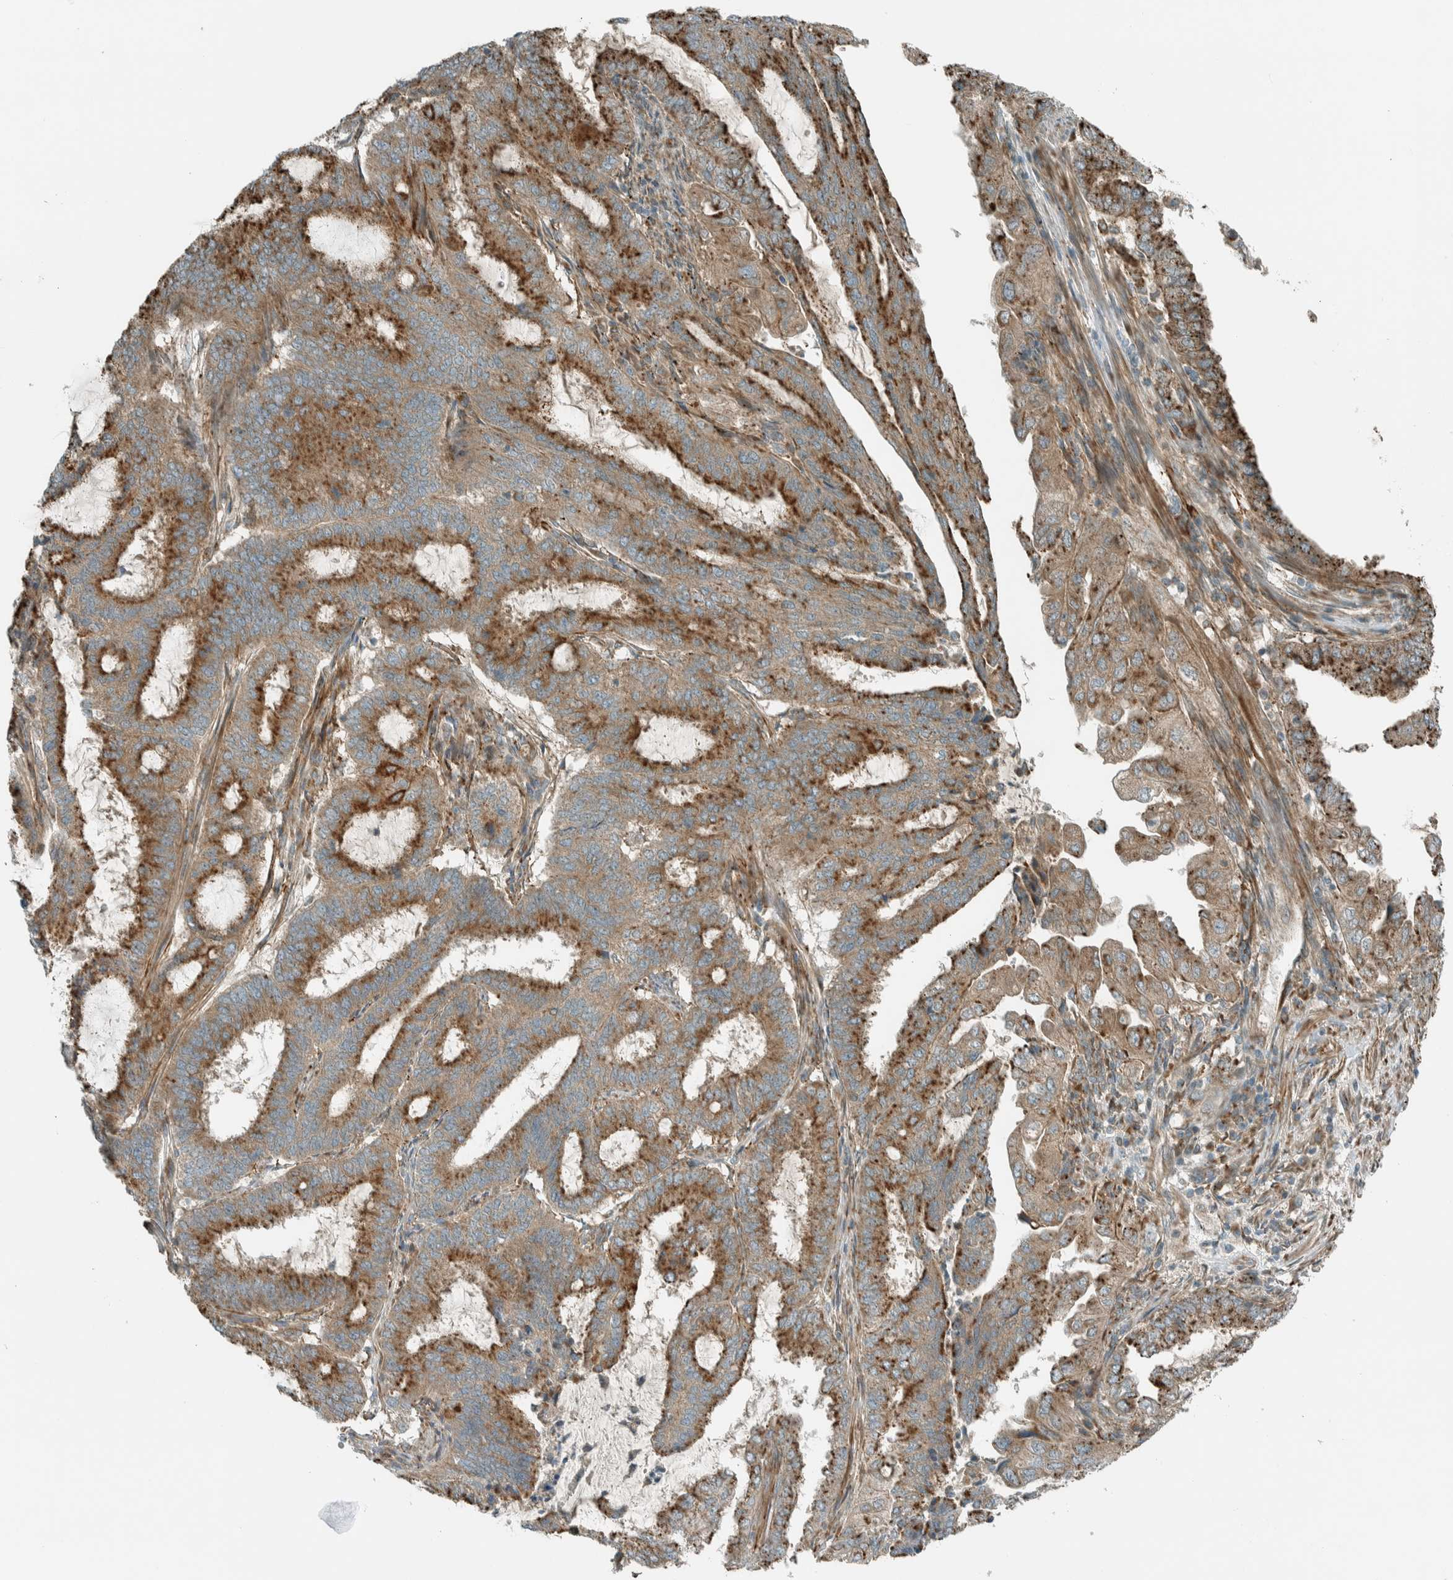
{"staining": {"intensity": "strong", "quantity": ">75%", "location": "cytoplasmic/membranous"}, "tissue": "endometrial cancer", "cell_type": "Tumor cells", "image_type": "cancer", "snomed": [{"axis": "morphology", "description": "Adenocarcinoma, NOS"}, {"axis": "topography", "description": "Endometrium"}], "caption": "A high-resolution histopathology image shows immunohistochemistry staining of endometrial cancer (adenocarcinoma), which reveals strong cytoplasmic/membranous positivity in about >75% of tumor cells. (Brightfield microscopy of DAB IHC at high magnification).", "gene": "EXOC7", "patient": {"sex": "female", "age": 51}}